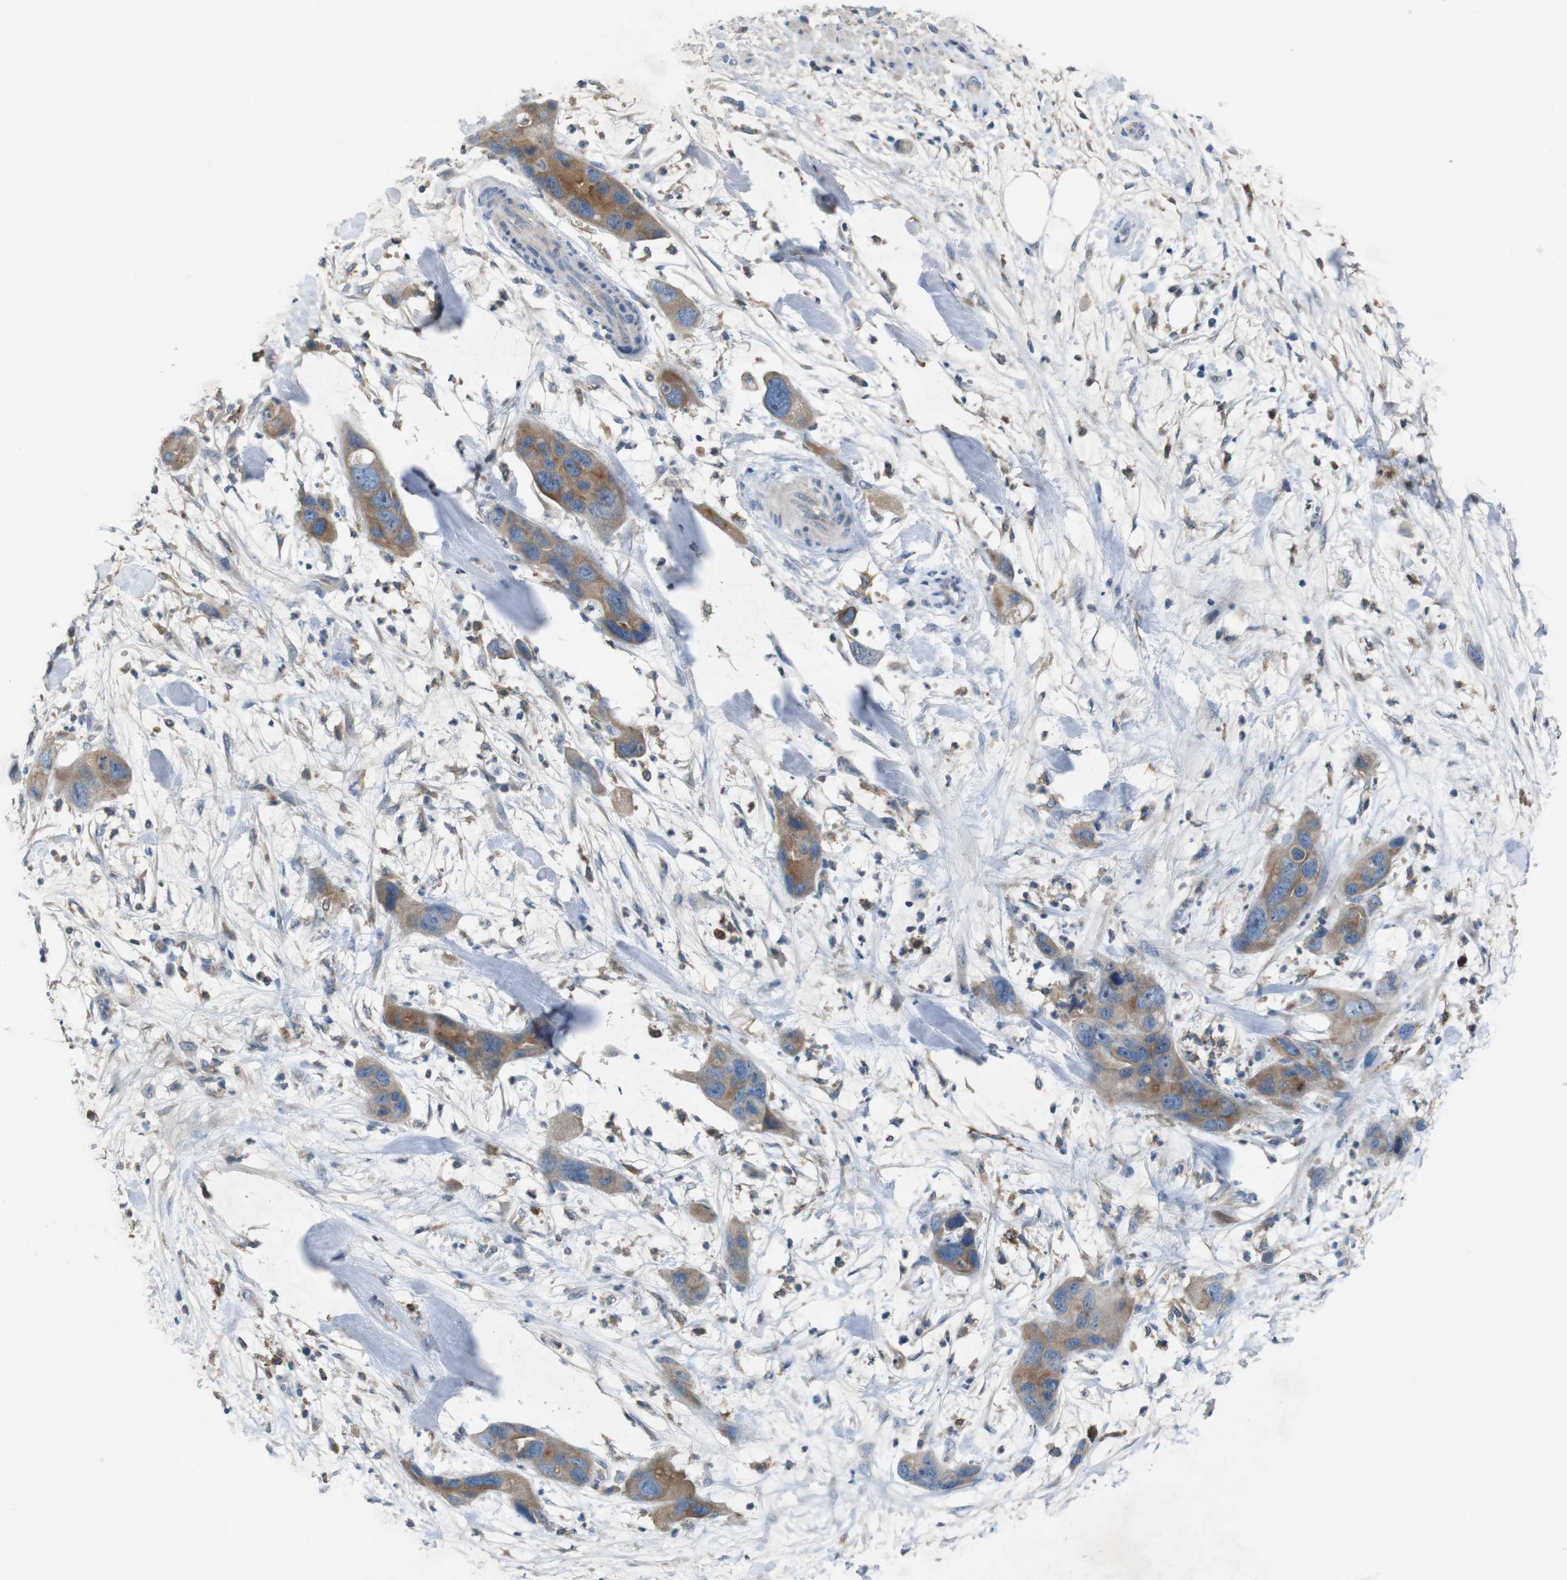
{"staining": {"intensity": "moderate", "quantity": ">75%", "location": "cytoplasmic/membranous"}, "tissue": "pancreatic cancer", "cell_type": "Tumor cells", "image_type": "cancer", "snomed": [{"axis": "morphology", "description": "Adenocarcinoma, NOS"}, {"axis": "topography", "description": "Pancreas"}], "caption": "The histopathology image exhibits a brown stain indicating the presence of a protein in the cytoplasmic/membranous of tumor cells in pancreatic adenocarcinoma.", "gene": "MOGAT3", "patient": {"sex": "female", "age": 71}}